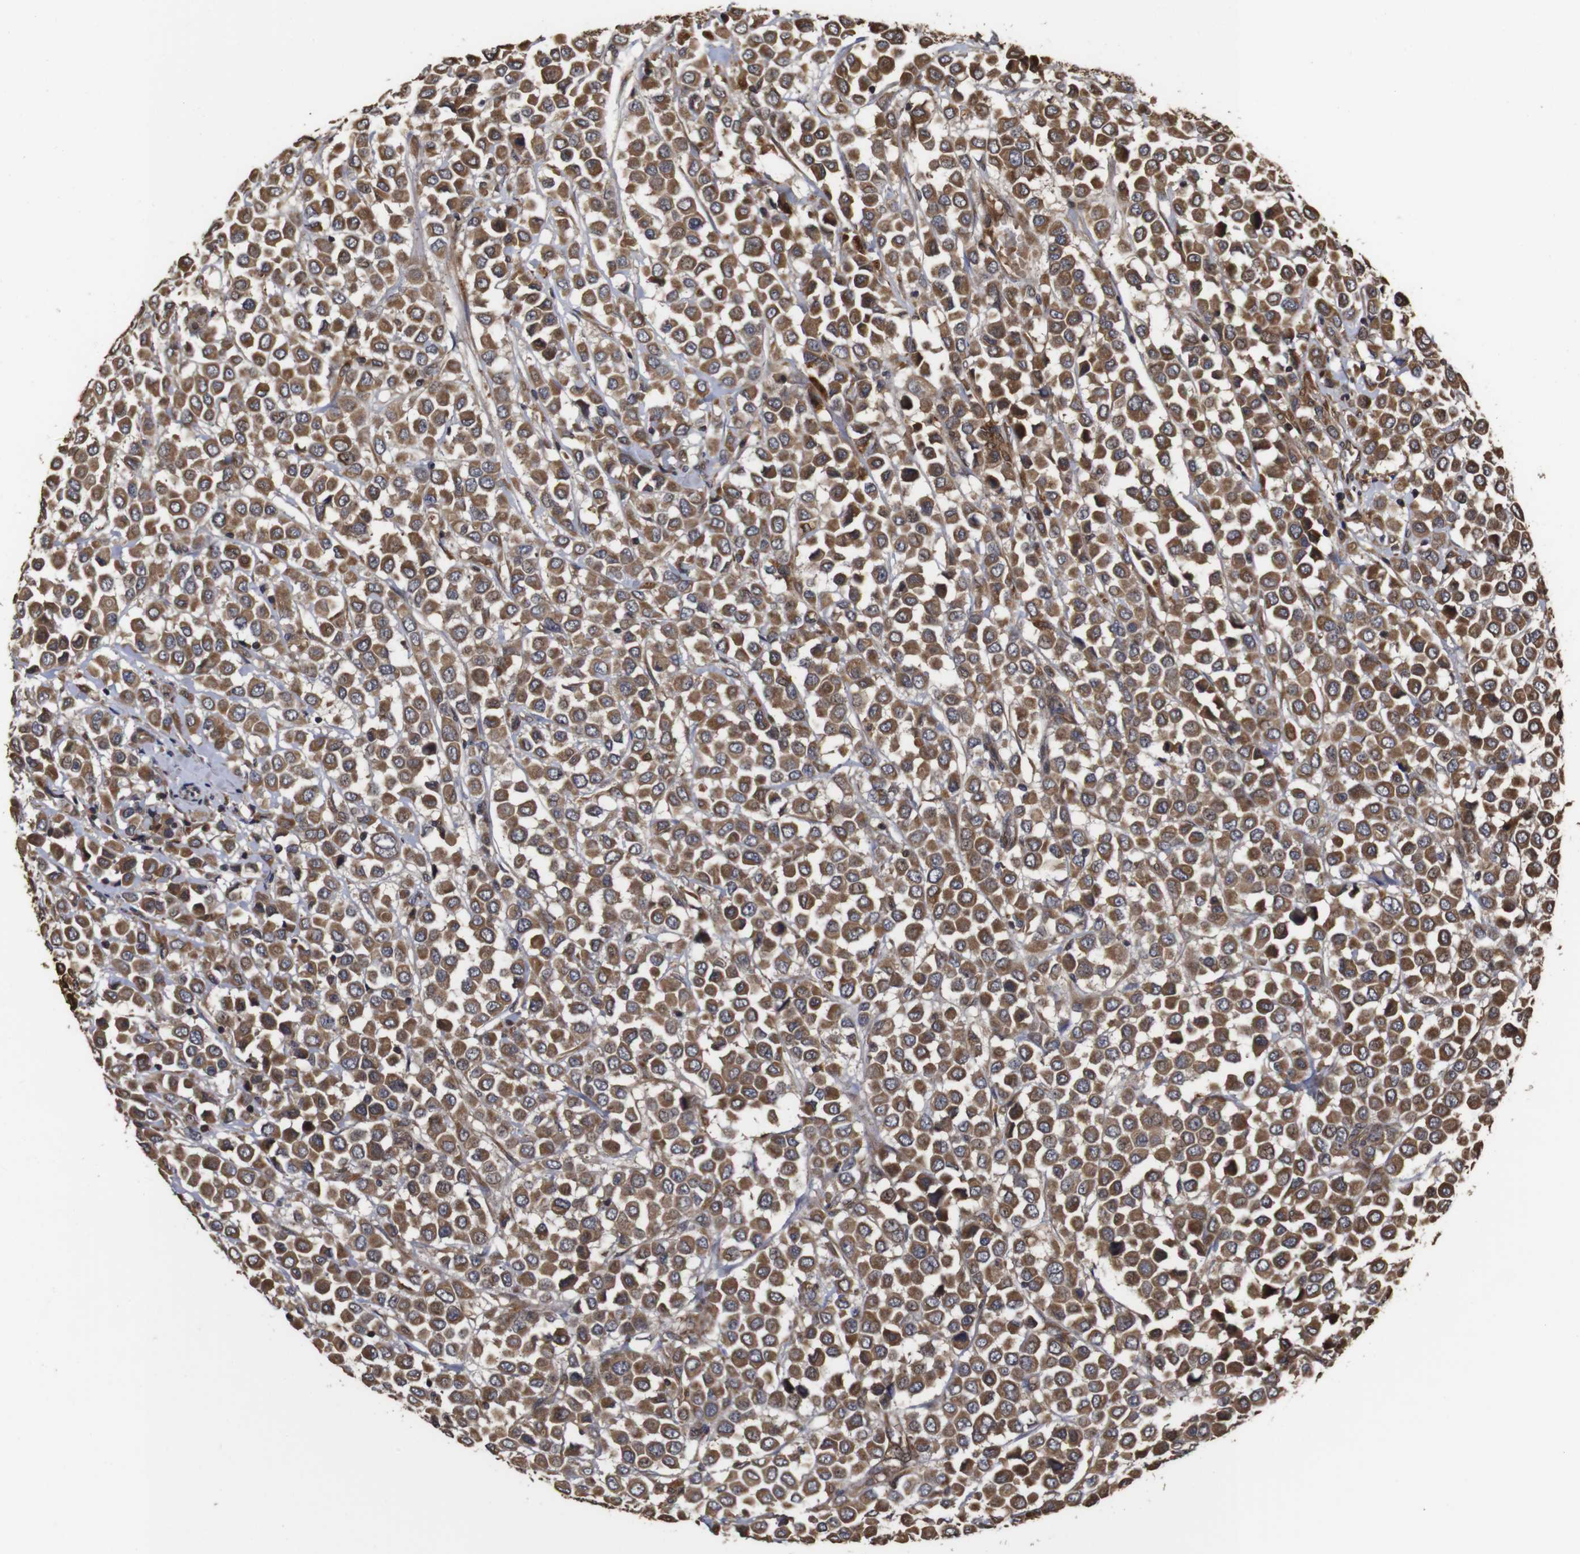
{"staining": {"intensity": "strong", "quantity": ">75%", "location": "cytoplasmic/membranous"}, "tissue": "breast cancer", "cell_type": "Tumor cells", "image_type": "cancer", "snomed": [{"axis": "morphology", "description": "Duct carcinoma"}, {"axis": "topography", "description": "Breast"}], "caption": "The immunohistochemical stain highlights strong cytoplasmic/membranous positivity in tumor cells of invasive ductal carcinoma (breast) tissue. The staining was performed using DAB (3,3'-diaminobenzidine), with brown indicating positive protein expression. Nuclei are stained blue with hematoxylin.", "gene": "PTPN14", "patient": {"sex": "female", "age": 61}}